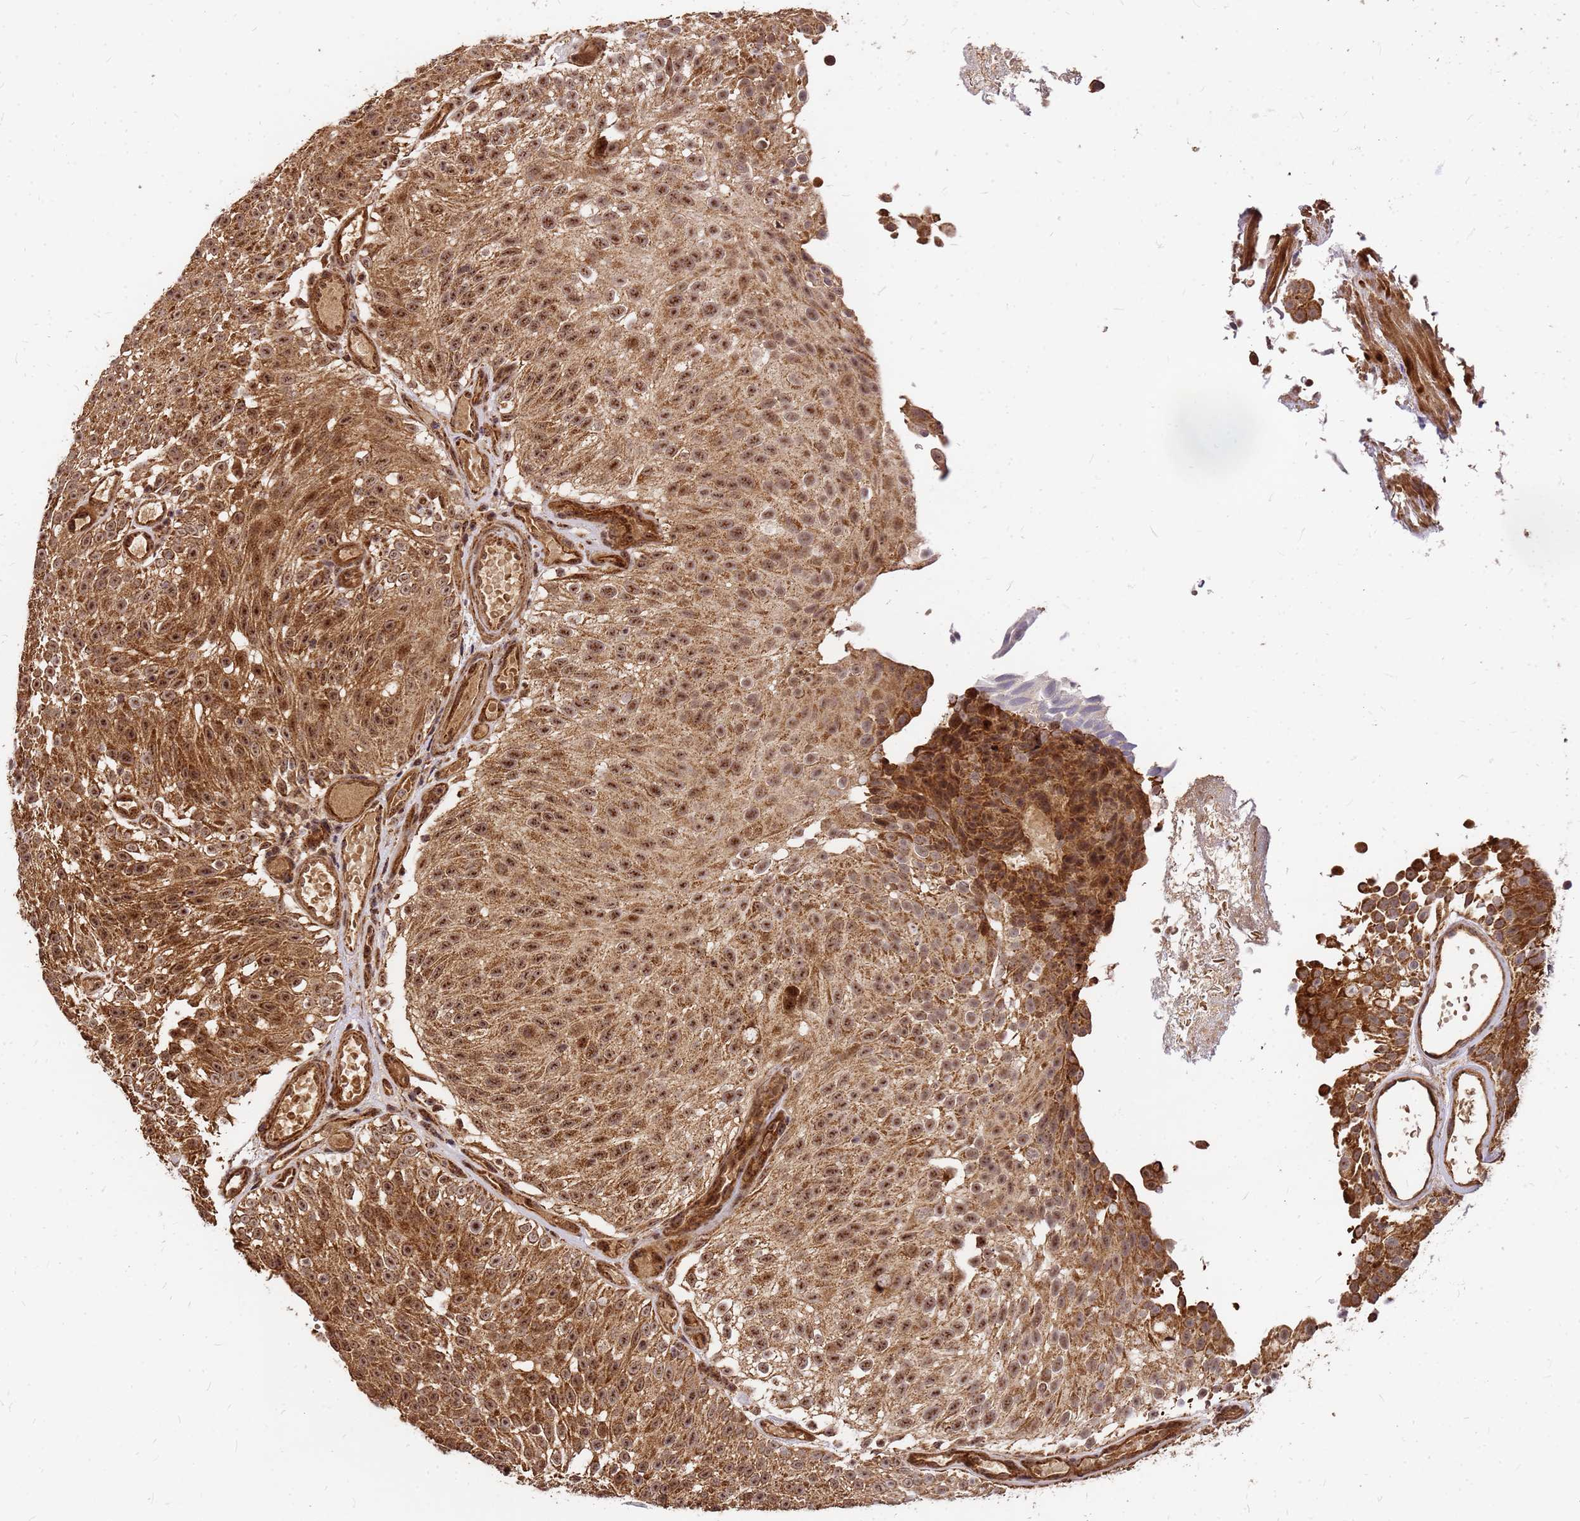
{"staining": {"intensity": "moderate", "quantity": ">75%", "location": "cytoplasmic/membranous,nuclear"}, "tissue": "urothelial cancer", "cell_type": "Tumor cells", "image_type": "cancer", "snomed": [{"axis": "morphology", "description": "Urothelial carcinoma, Low grade"}, {"axis": "topography", "description": "Urinary bladder"}], "caption": "Immunohistochemical staining of human urothelial cancer displays moderate cytoplasmic/membranous and nuclear protein positivity in about >75% of tumor cells.", "gene": "GPATCH8", "patient": {"sex": "male", "age": 78}}